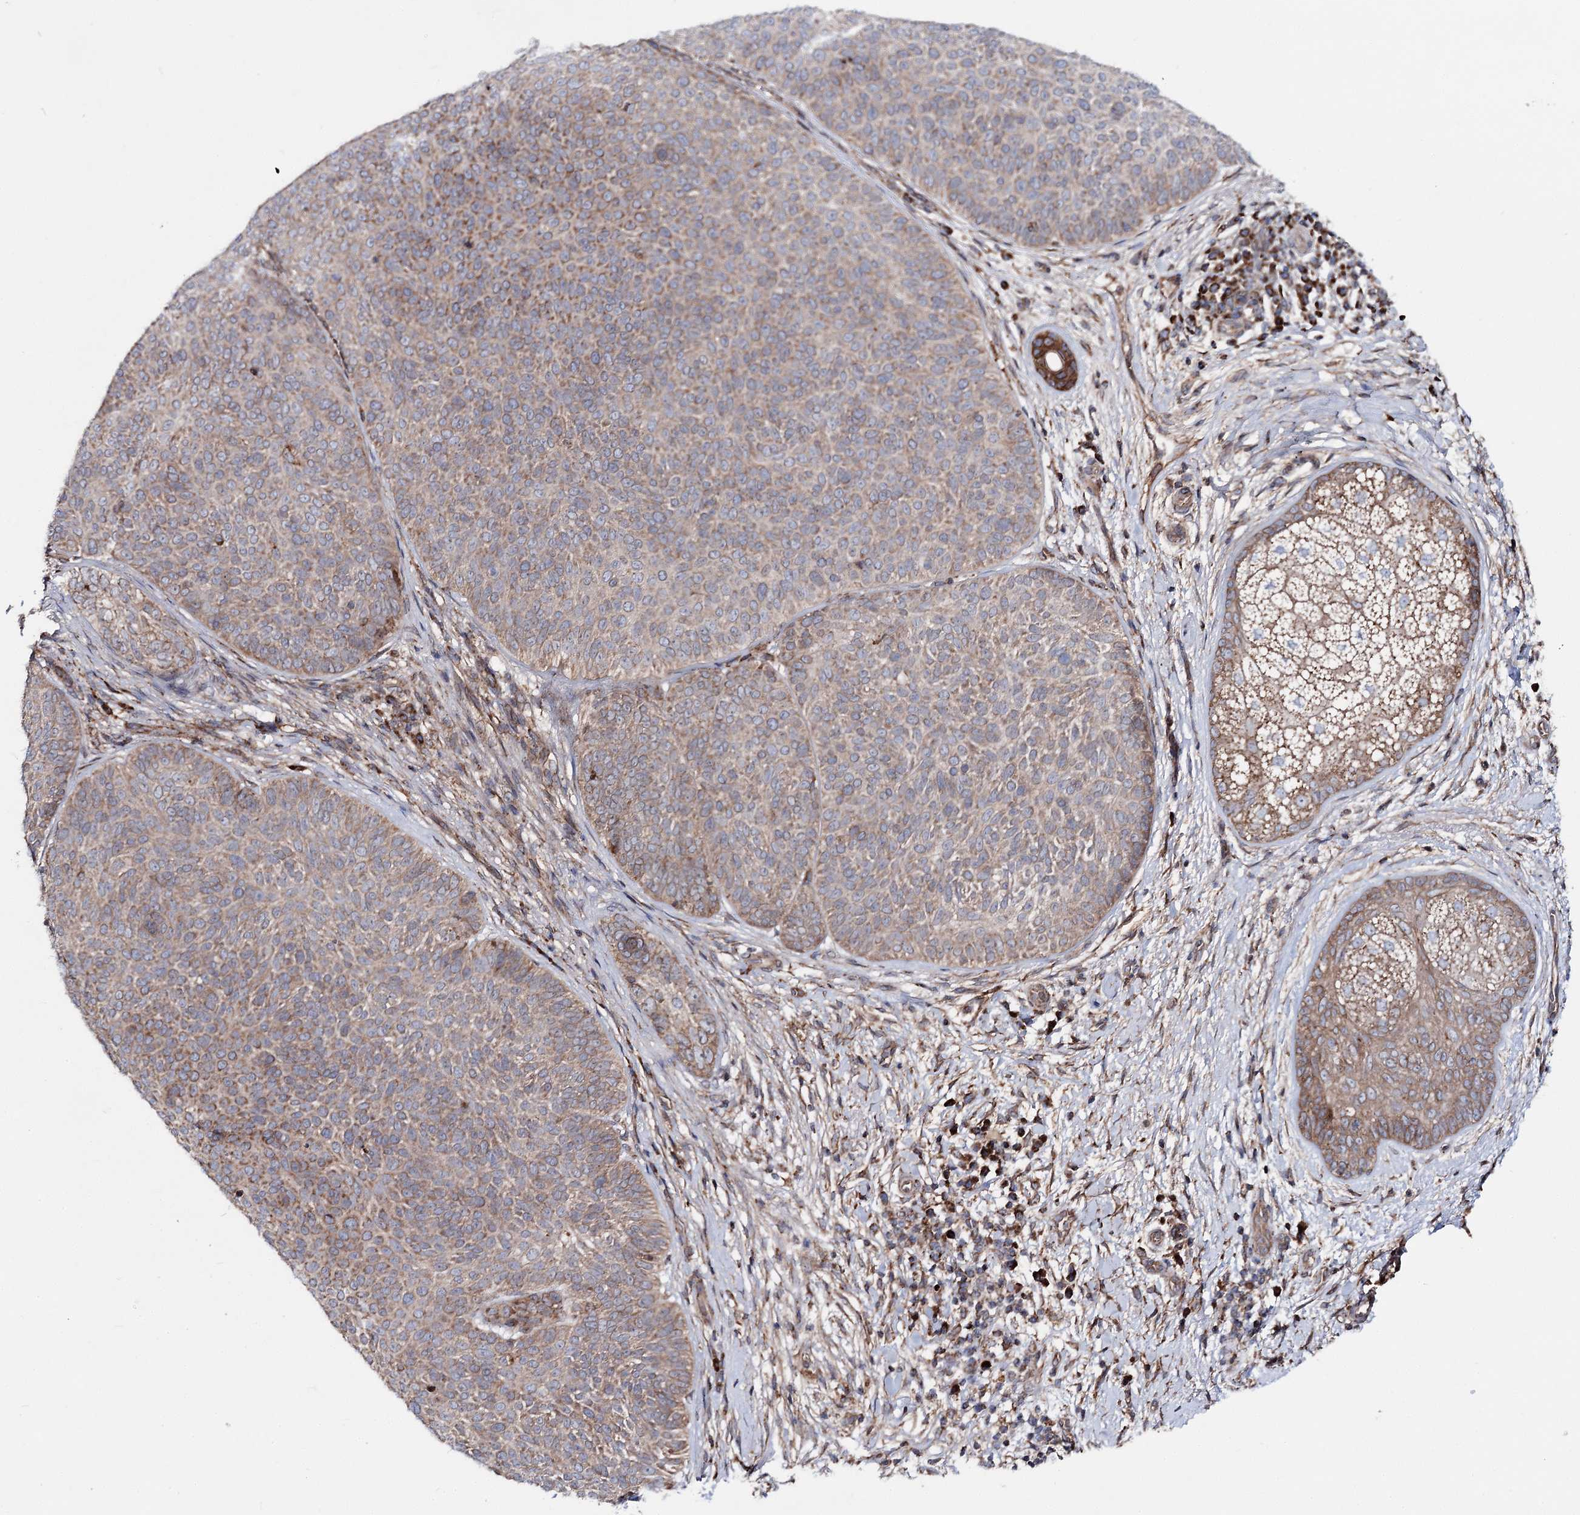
{"staining": {"intensity": "moderate", "quantity": "25%-75%", "location": "cytoplasmic/membranous"}, "tissue": "skin cancer", "cell_type": "Tumor cells", "image_type": "cancer", "snomed": [{"axis": "morphology", "description": "Basal cell carcinoma"}, {"axis": "topography", "description": "Skin"}], "caption": "This image shows skin basal cell carcinoma stained with immunohistochemistry to label a protein in brown. The cytoplasmic/membranous of tumor cells show moderate positivity for the protein. Nuclei are counter-stained blue.", "gene": "MSANTD2", "patient": {"sex": "male", "age": 85}}